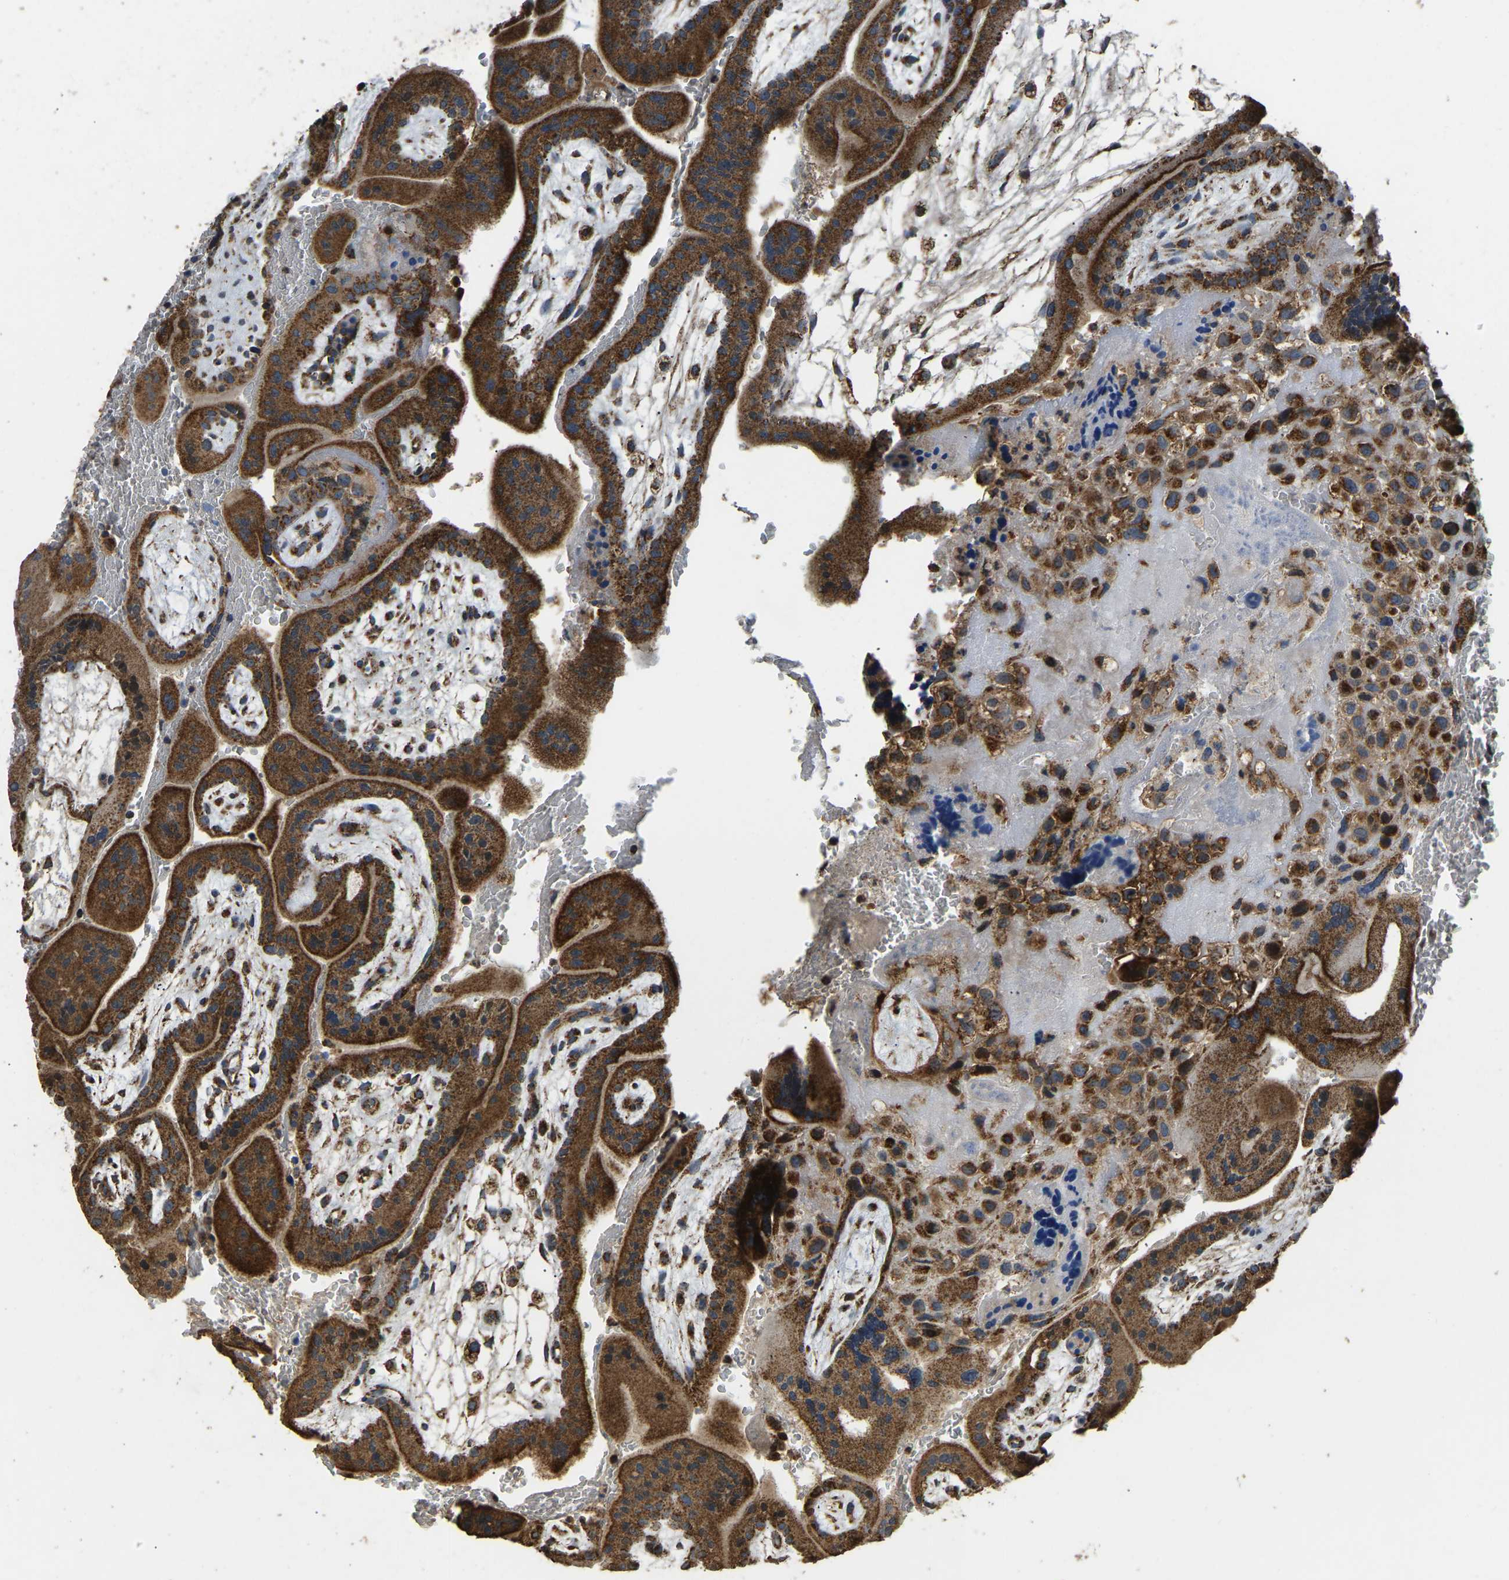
{"staining": {"intensity": "strong", "quantity": ">75%", "location": "cytoplasmic/membranous"}, "tissue": "placenta", "cell_type": "Decidual cells", "image_type": "normal", "snomed": [{"axis": "morphology", "description": "Normal tissue, NOS"}, {"axis": "topography", "description": "Placenta"}], "caption": "This is a micrograph of immunohistochemistry (IHC) staining of benign placenta, which shows strong staining in the cytoplasmic/membranous of decidual cells.", "gene": "TUFM", "patient": {"sex": "female", "age": 35}}